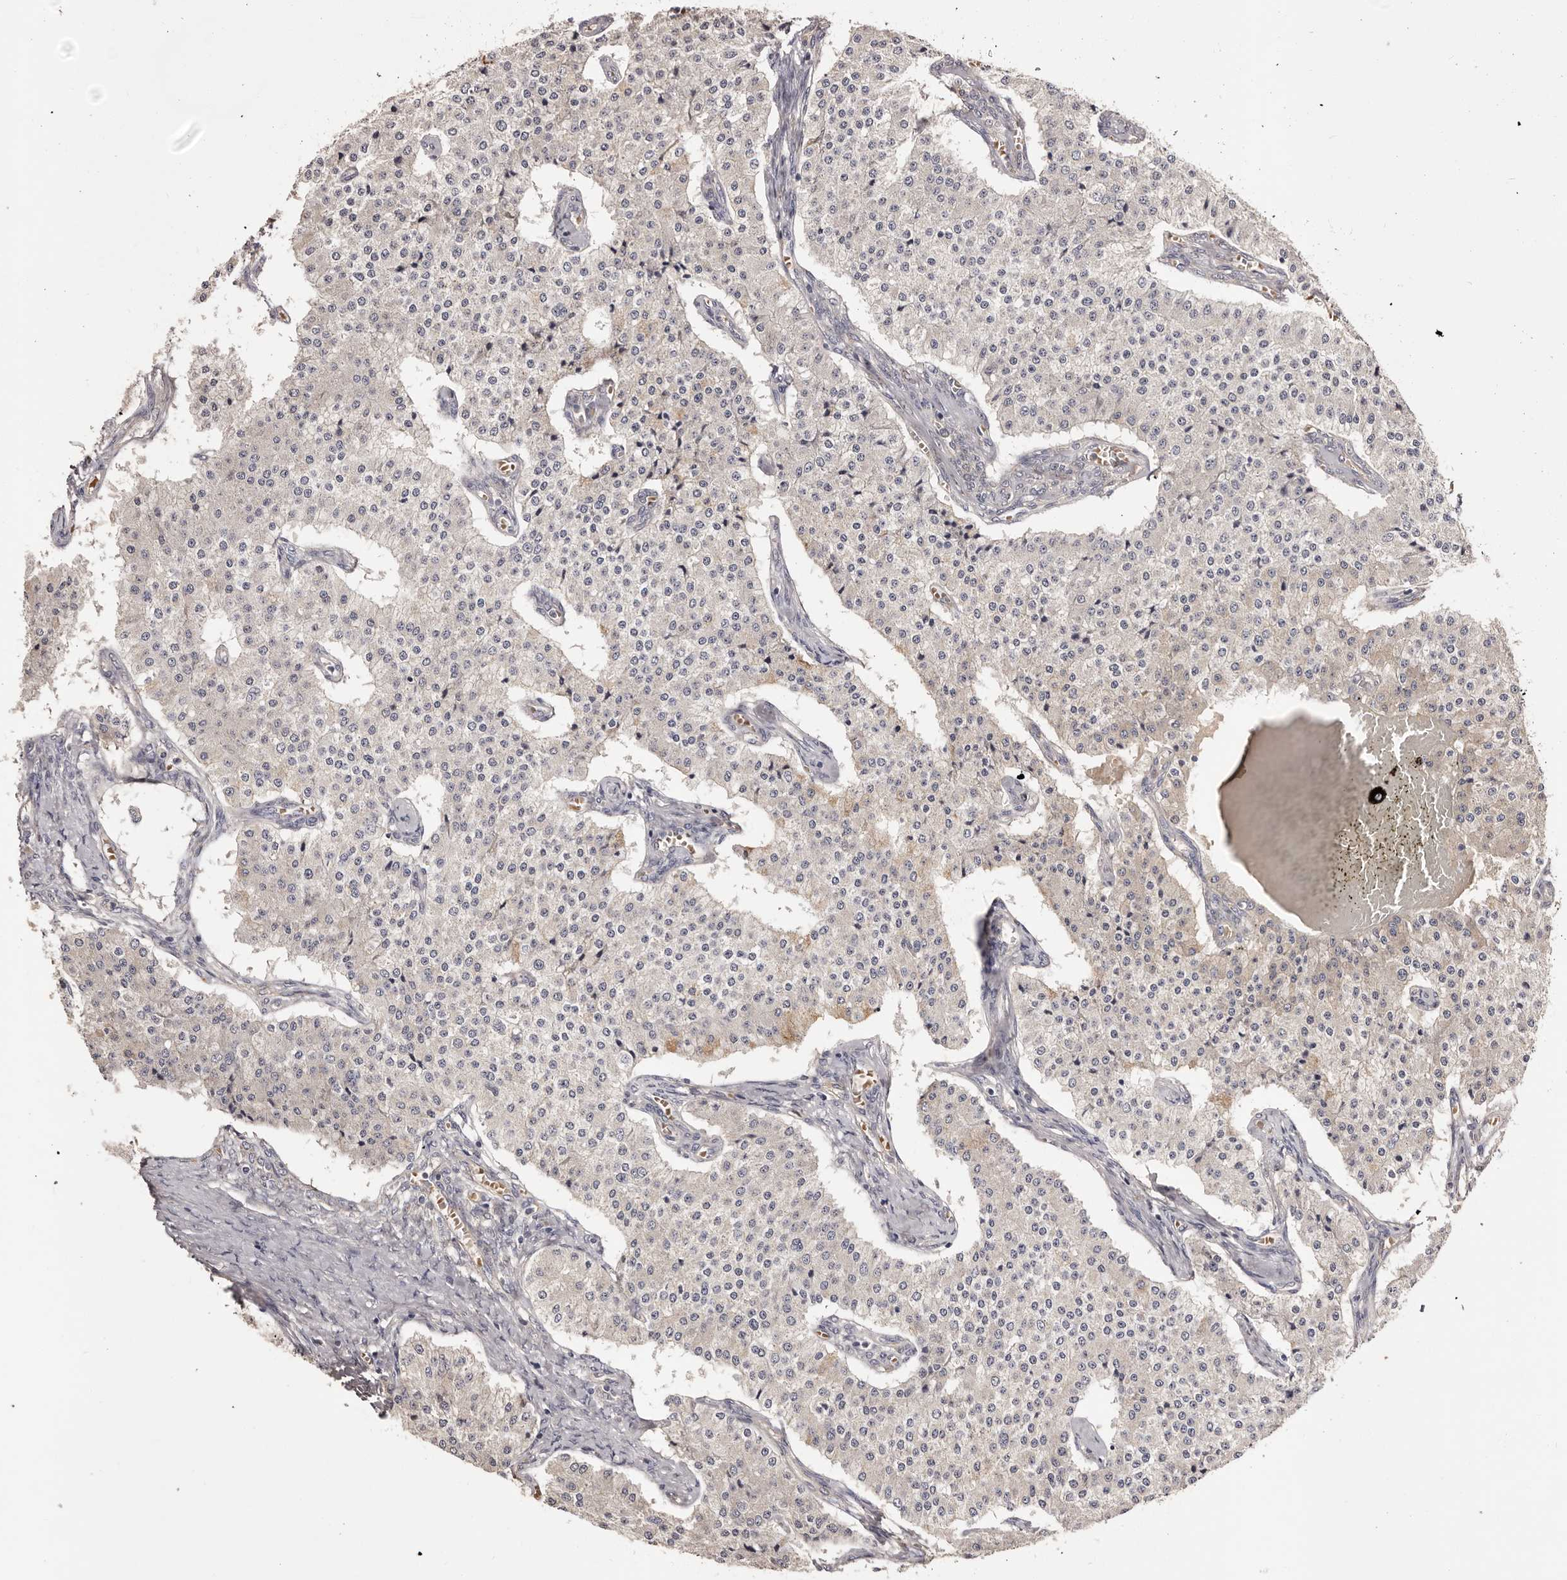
{"staining": {"intensity": "negative", "quantity": "none", "location": "none"}, "tissue": "carcinoid", "cell_type": "Tumor cells", "image_type": "cancer", "snomed": [{"axis": "morphology", "description": "Carcinoid, malignant, NOS"}, {"axis": "topography", "description": "Colon"}], "caption": "High magnification brightfield microscopy of malignant carcinoid stained with DAB (brown) and counterstained with hematoxylin (blue): tumor cells show no significant positivity. (Stains: DAB immunohistochemistry (IHC) with hematoxylin counter stain, Microscopy: brightfield microscopy at high magnification).", "gene": "LTV1", "patient": {"sex": "female", "age": 52}}